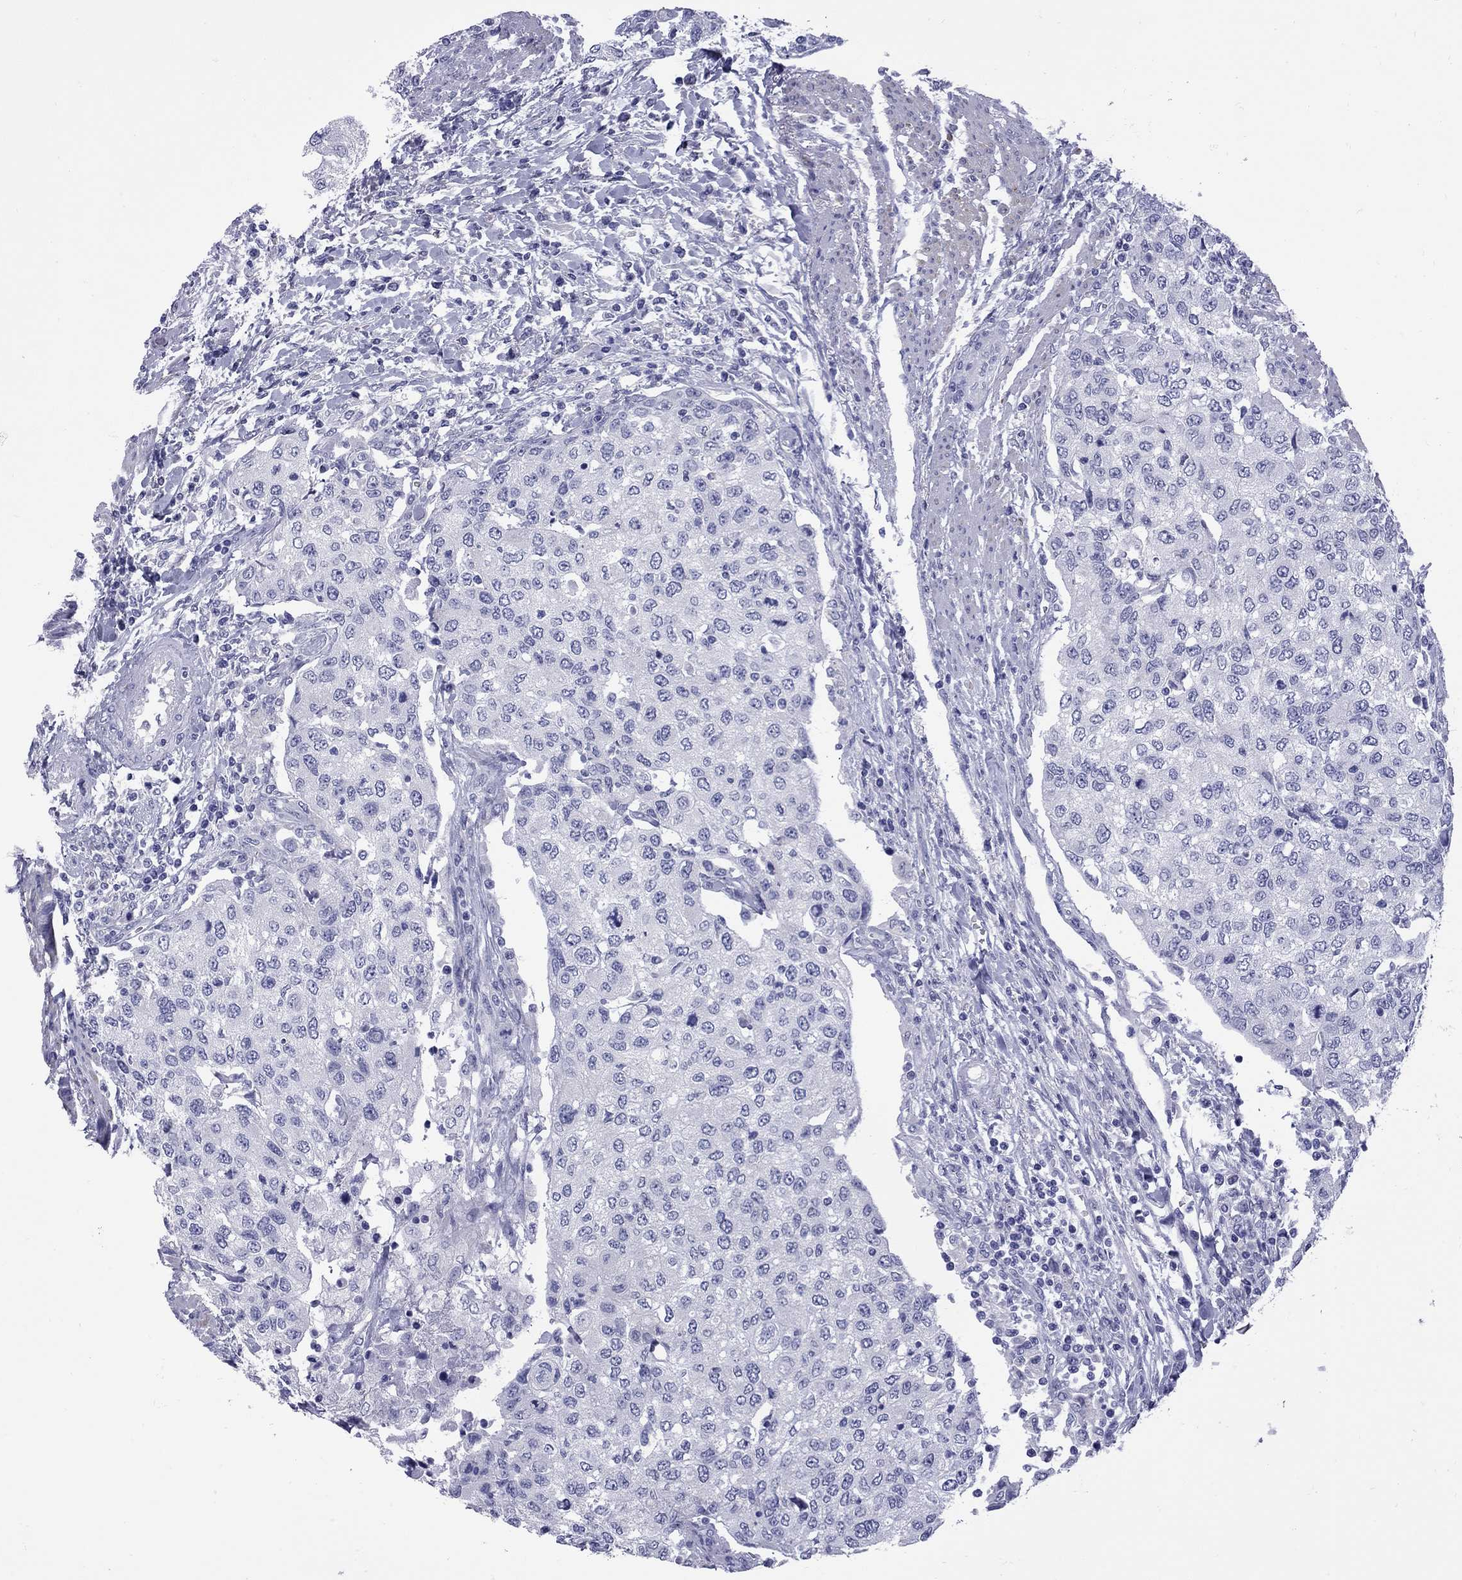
{"staining": {"intensity": "negative", "quantity": "none", "location": "none"}, "tissue": "urothelial cancer", "cell_type": "Tumor cells", "image_type": "cancer", "snomed": [{"axis": "morphology", "description": "Urothelial carcinoma, High grade"}, {"axis": "topography", "description": "Urinary bladder"}], "caption": "Image shows no protein positivity in tumor cells of urothelial cancer tissue.", "gene": "EPPIN", "patient": {"sex": "female", "age": 78}}